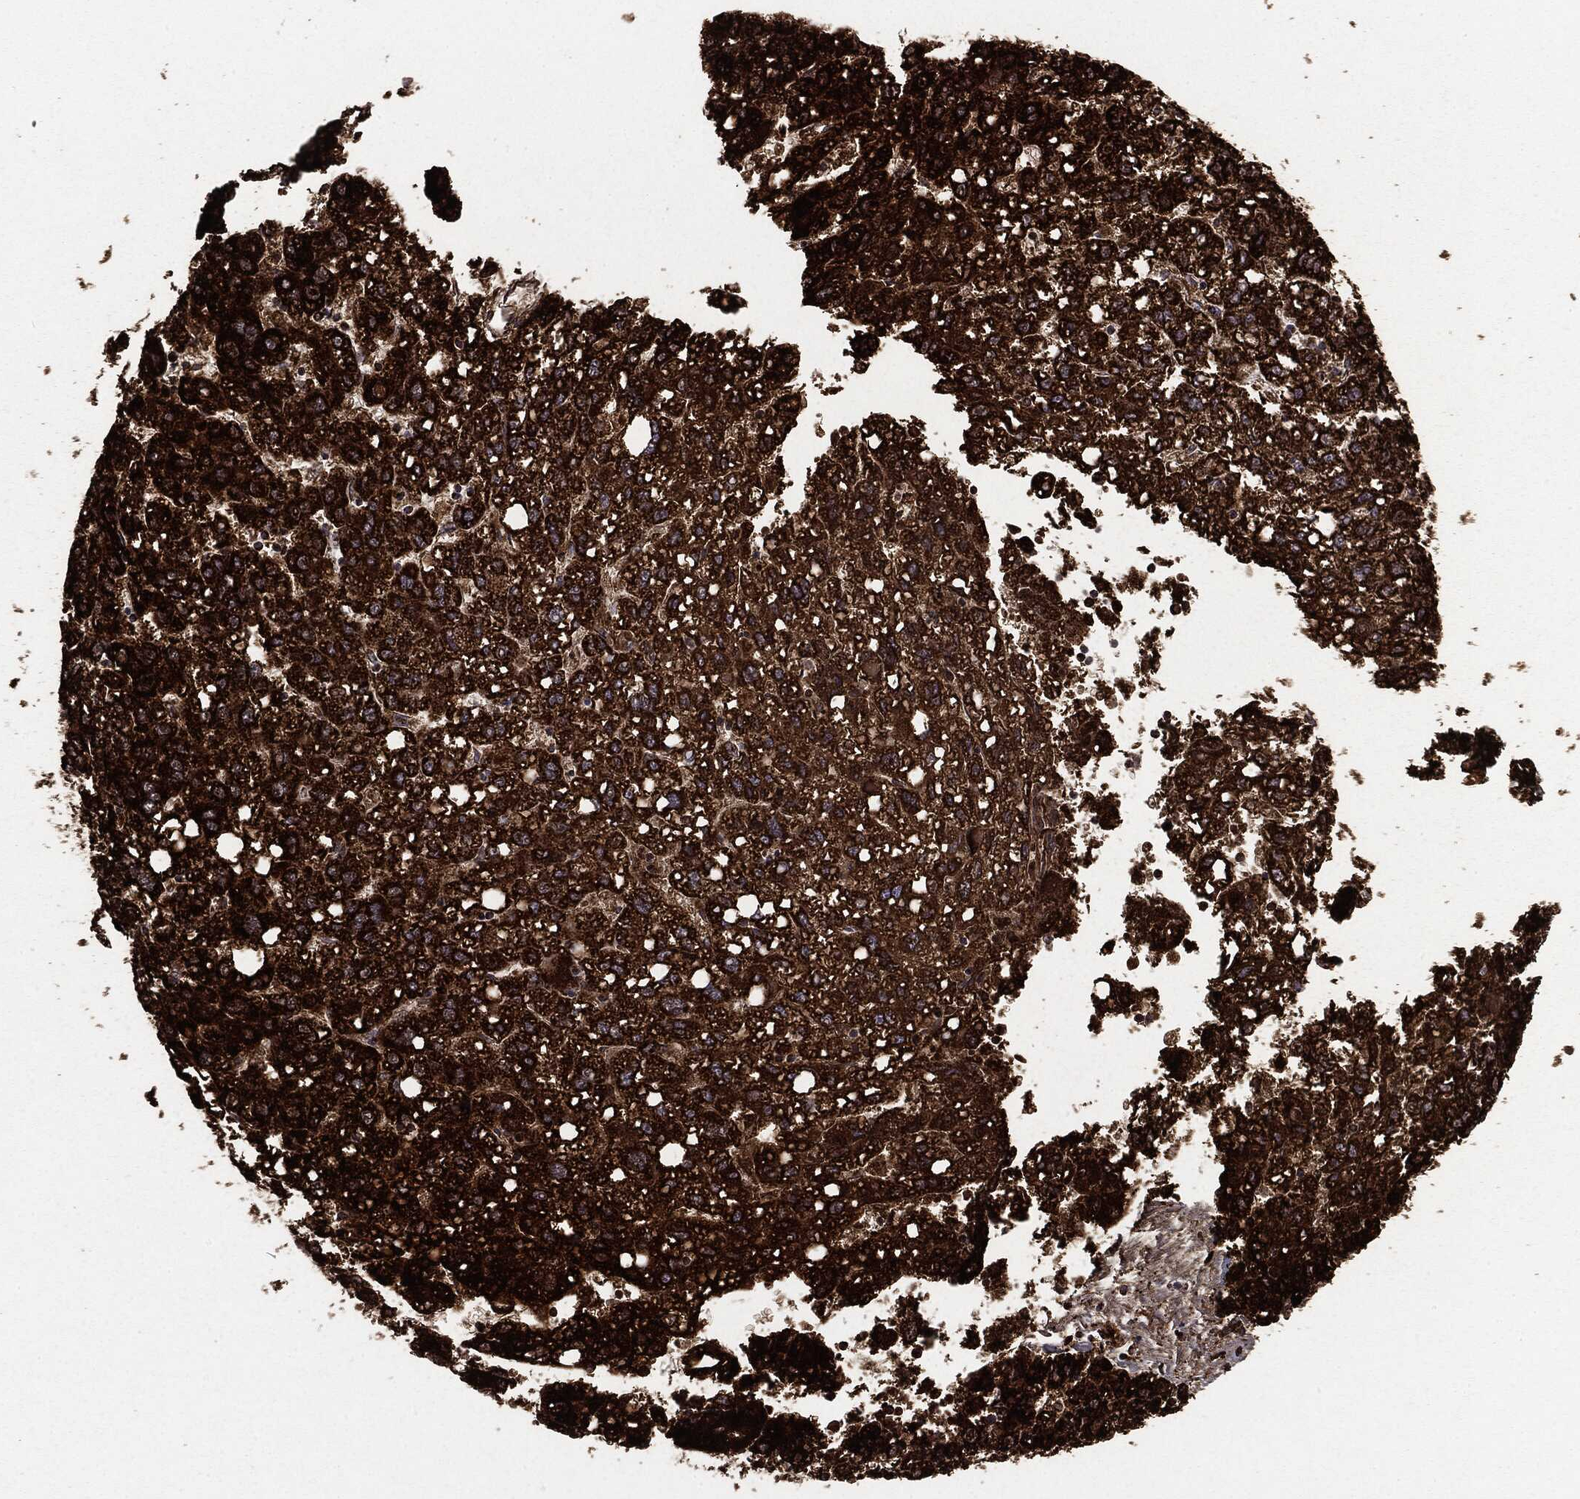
{"staining": {"intensity": "strong", "quantity": ">75%", "location": "cytoplasmic/membranous"}, "tissue": "liver cancer", "cell_type": "Tumor cells", "image_type": "cancer", "snomed": [{"axis": "morphology", "description": "Carcinoma, Hepatocellular, NOS"}, {"axis": "topography", "description": "Liver"}], "caption": "Immunohistochemistry (IHC) of liver hepatocellular carcinoma exhibits high levels of strong cytoplasmic/membranous expression in about >75% of tumor cells. (DAB = brown stain, brightfield microscopy at high magnification).", "gene": "MAP2K1", "patient": {"sex": "female", "age": 82}}